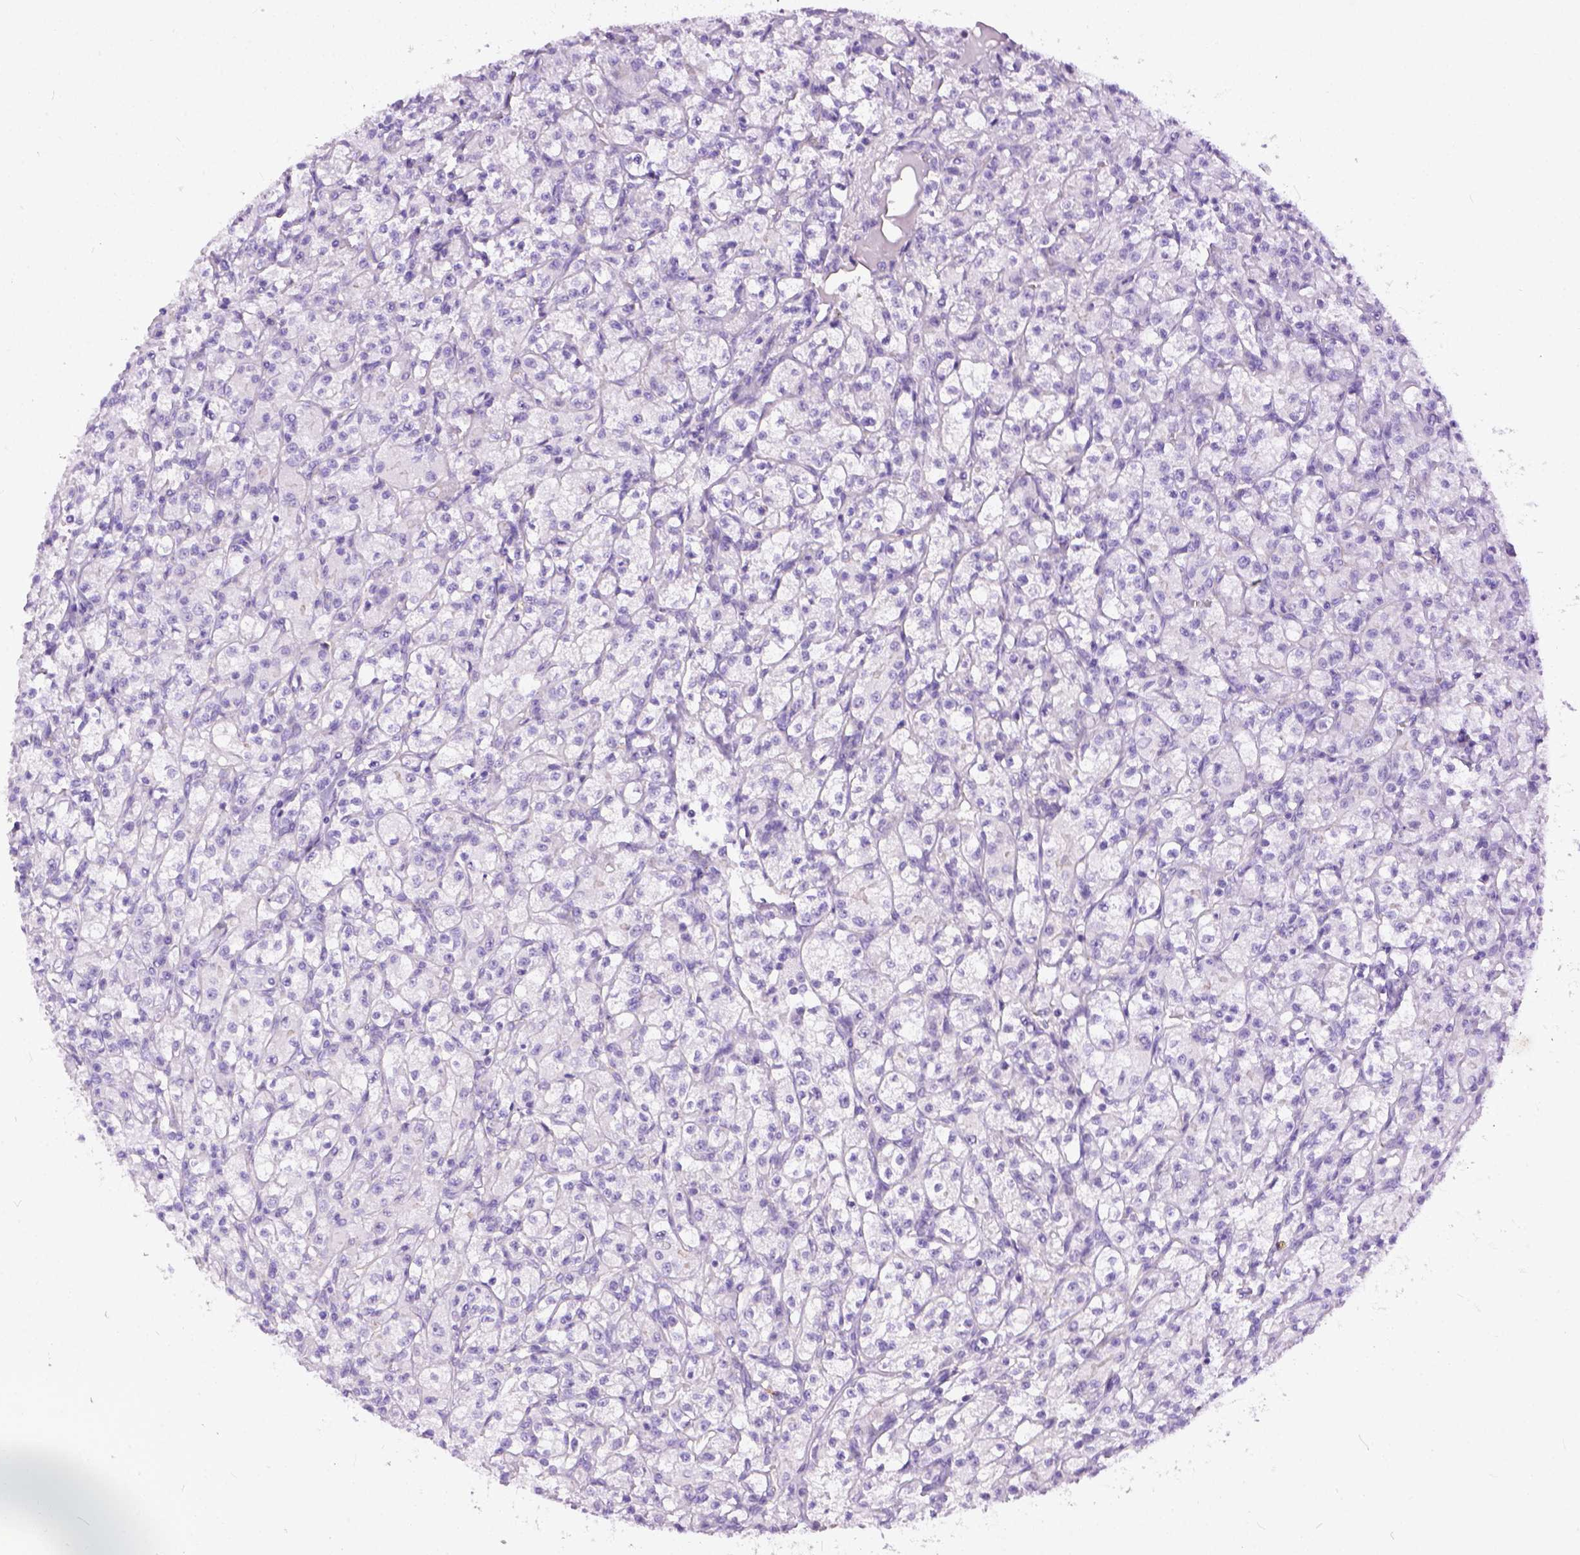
{"staining": {"intensity": "negative", "quantity": "none", "location": "none"}, "tissue": "renal cancer", "cell_type": "Tumor cells", "image_type": "cancer", "snomed": [{"axis": "morphology", "description": "Adenocarcinoma, NOS"}, {"axis": "topography", "description": "Kidney"}], "caption": "Renal adenocarcinoma stained for a protein using IHC reveals no positivity tumor cells.", "gene": "ADGRF1", "patient": {"sex": "female", "age": 70}}